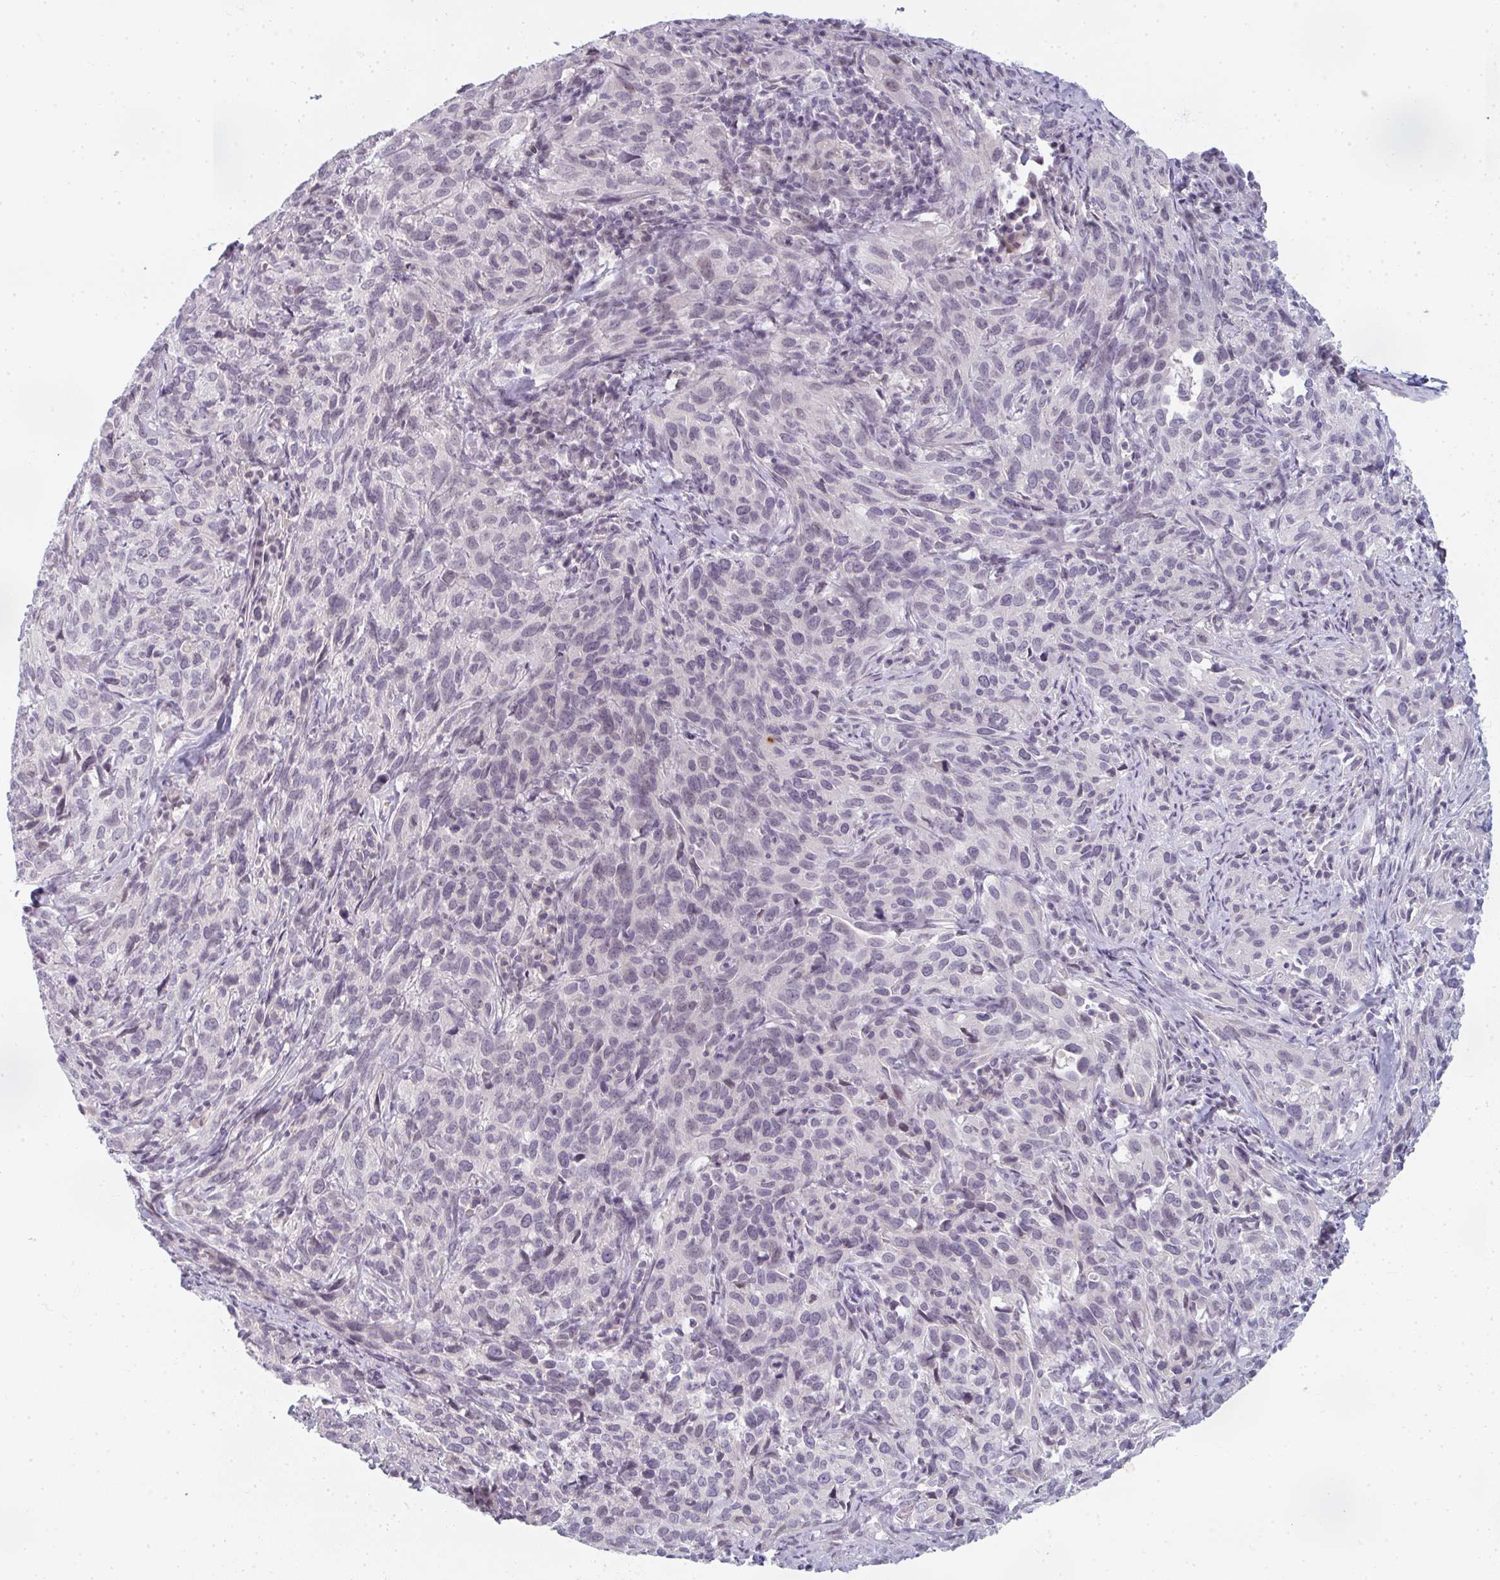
{"staining": {"intensity": "negative", "quantity": "none", "location": "none"}, "tissue": "cervical cancer", "cell_type": "Tumor cells", "image_type": "cancer", "snomed": [{"axis": "morphology", "description": "Squamous cell carcinoma, NOS"}, {"axis": "topography", "description": "Cervix"}], "caption": "Image shows no protein staining in tumor cells of cervical cancer (squamous cell carcinoma) tissue.", "gene": "RBBP6", "patient": {"sex": "female", "age": 51}}